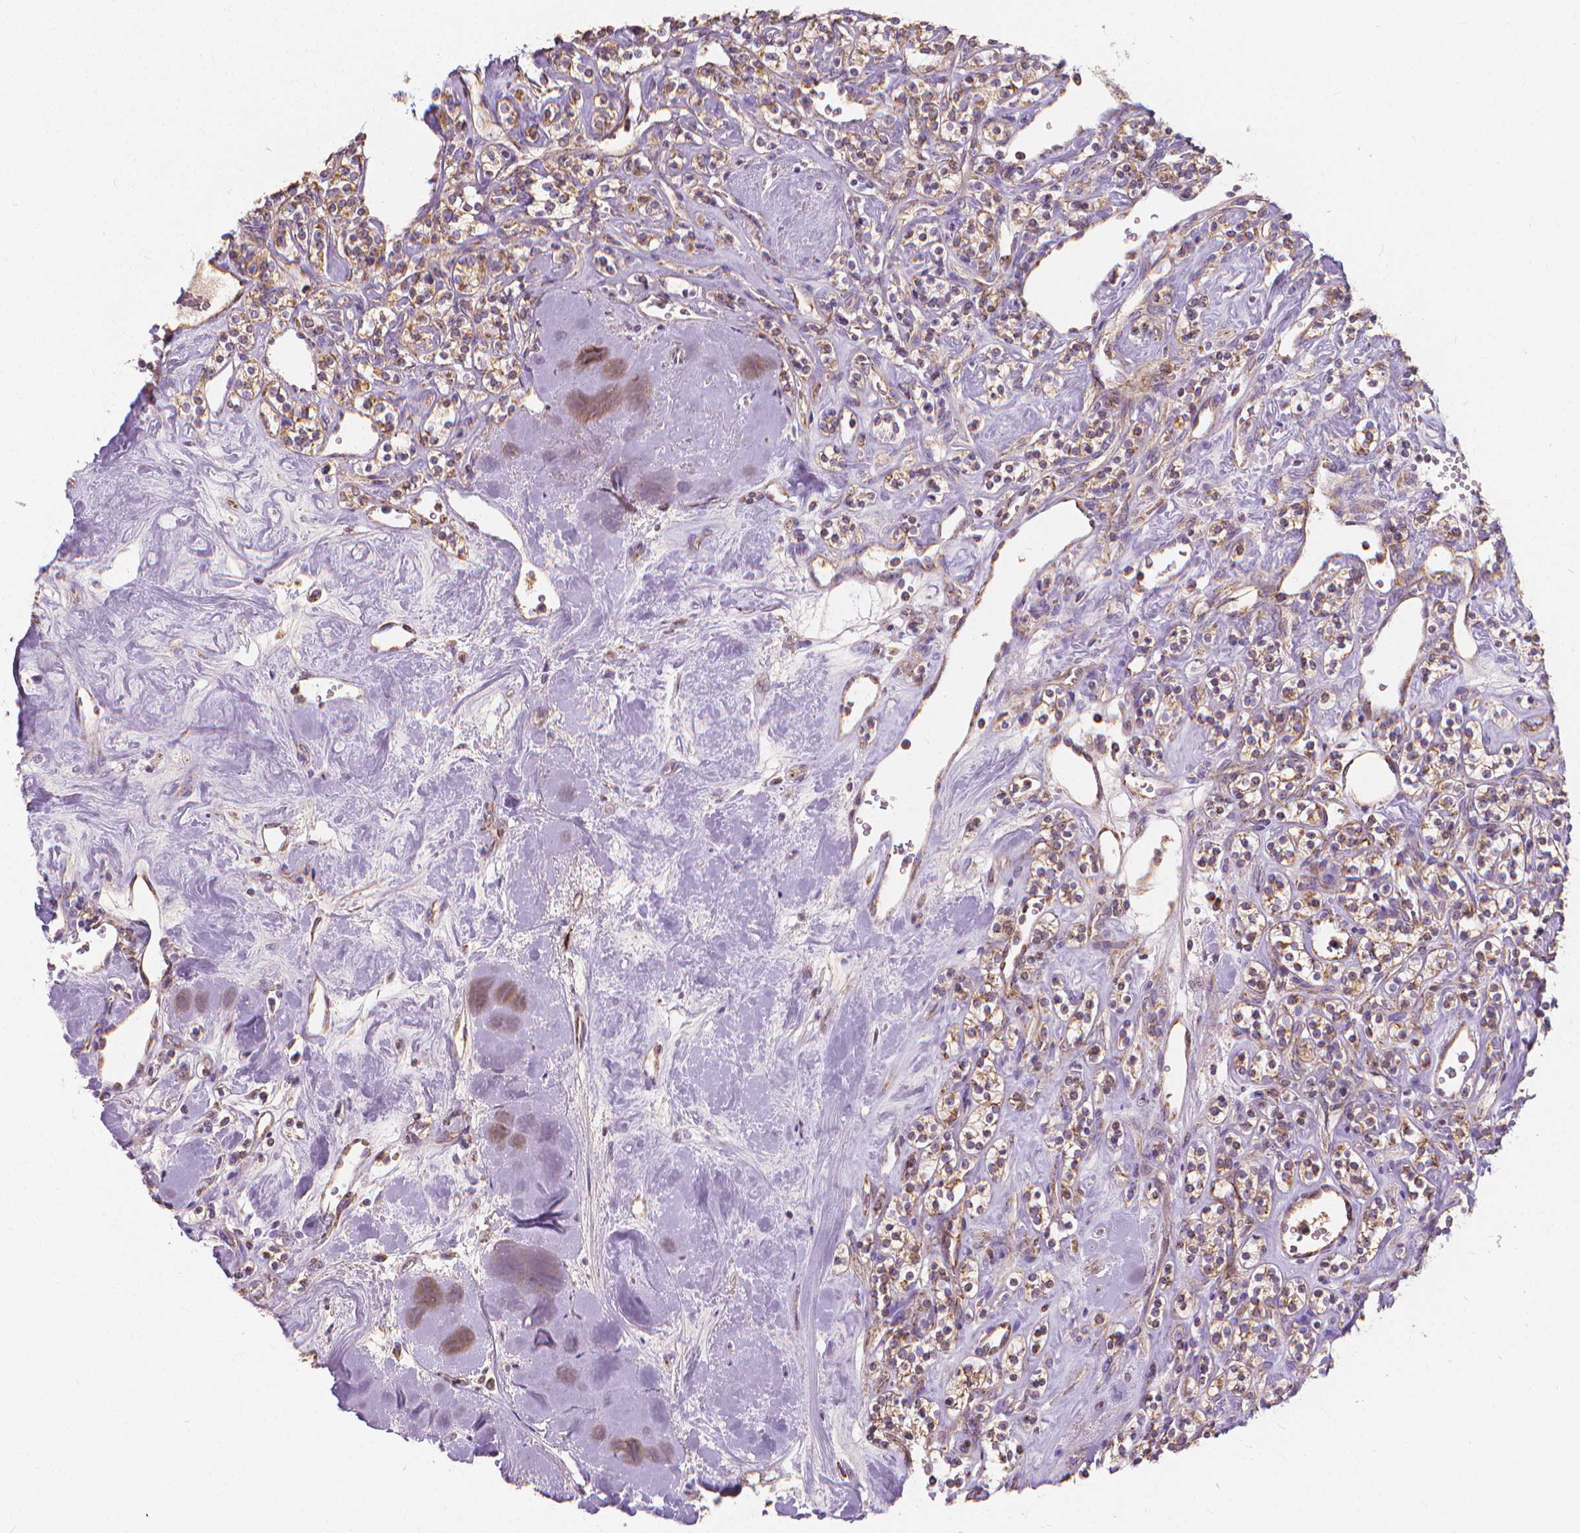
{"staining": {"intensity": "weak", "quantity": ">75%", "location": "cytoplasmic/membranous"}, "tissue": "renal cancer", "cell_type": "Tumor cells", "image_type": "cancer", "snomed": [{"axis": "morphology", "description": "Adenocarcinoma, NOS"}, {"axis": "topography", "description": "Kidney"}], "caption": "This photomicrograph shows immunohistochemistry (IHC) staining of renal cancer, with low weak cytoplasmic/membranous positivity in about >75% of tumor cells.", "gene": "SNCAIP", "patient": {"sex": "male", "age": 77}}